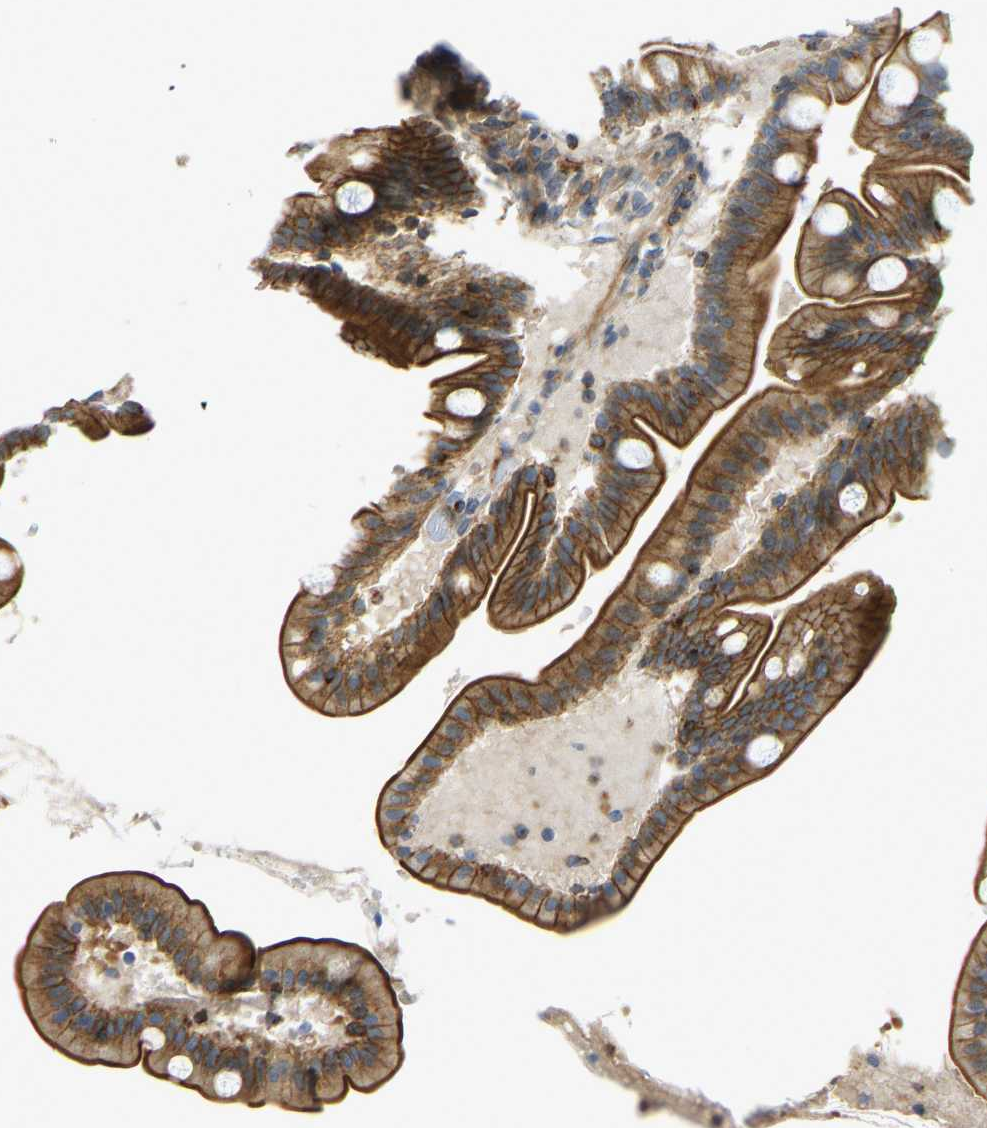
{"staining": {"intensity": "moderate", "quantity": ">75%", "location": "cytoplasmic/membranous"}, "tissue": "duodenum", "cell_type": "Glandular cells", "image_type": "normal", "snomed": [{"axis": "morphology", "description": "Normal tissue, NOS"}, {"axis": "topography", "description": "Duodenum"}], "caption": "This image demonstrates normal duodenum stained with immunohistochemistry to label a protein in brown. The cytoplasmic/membranous of glandular cells show moderate positivity for the protein. Nuclei are counter-stained blue.", "gene": "KIAA1671", "patient": {"sex": "male", "age": 54}}